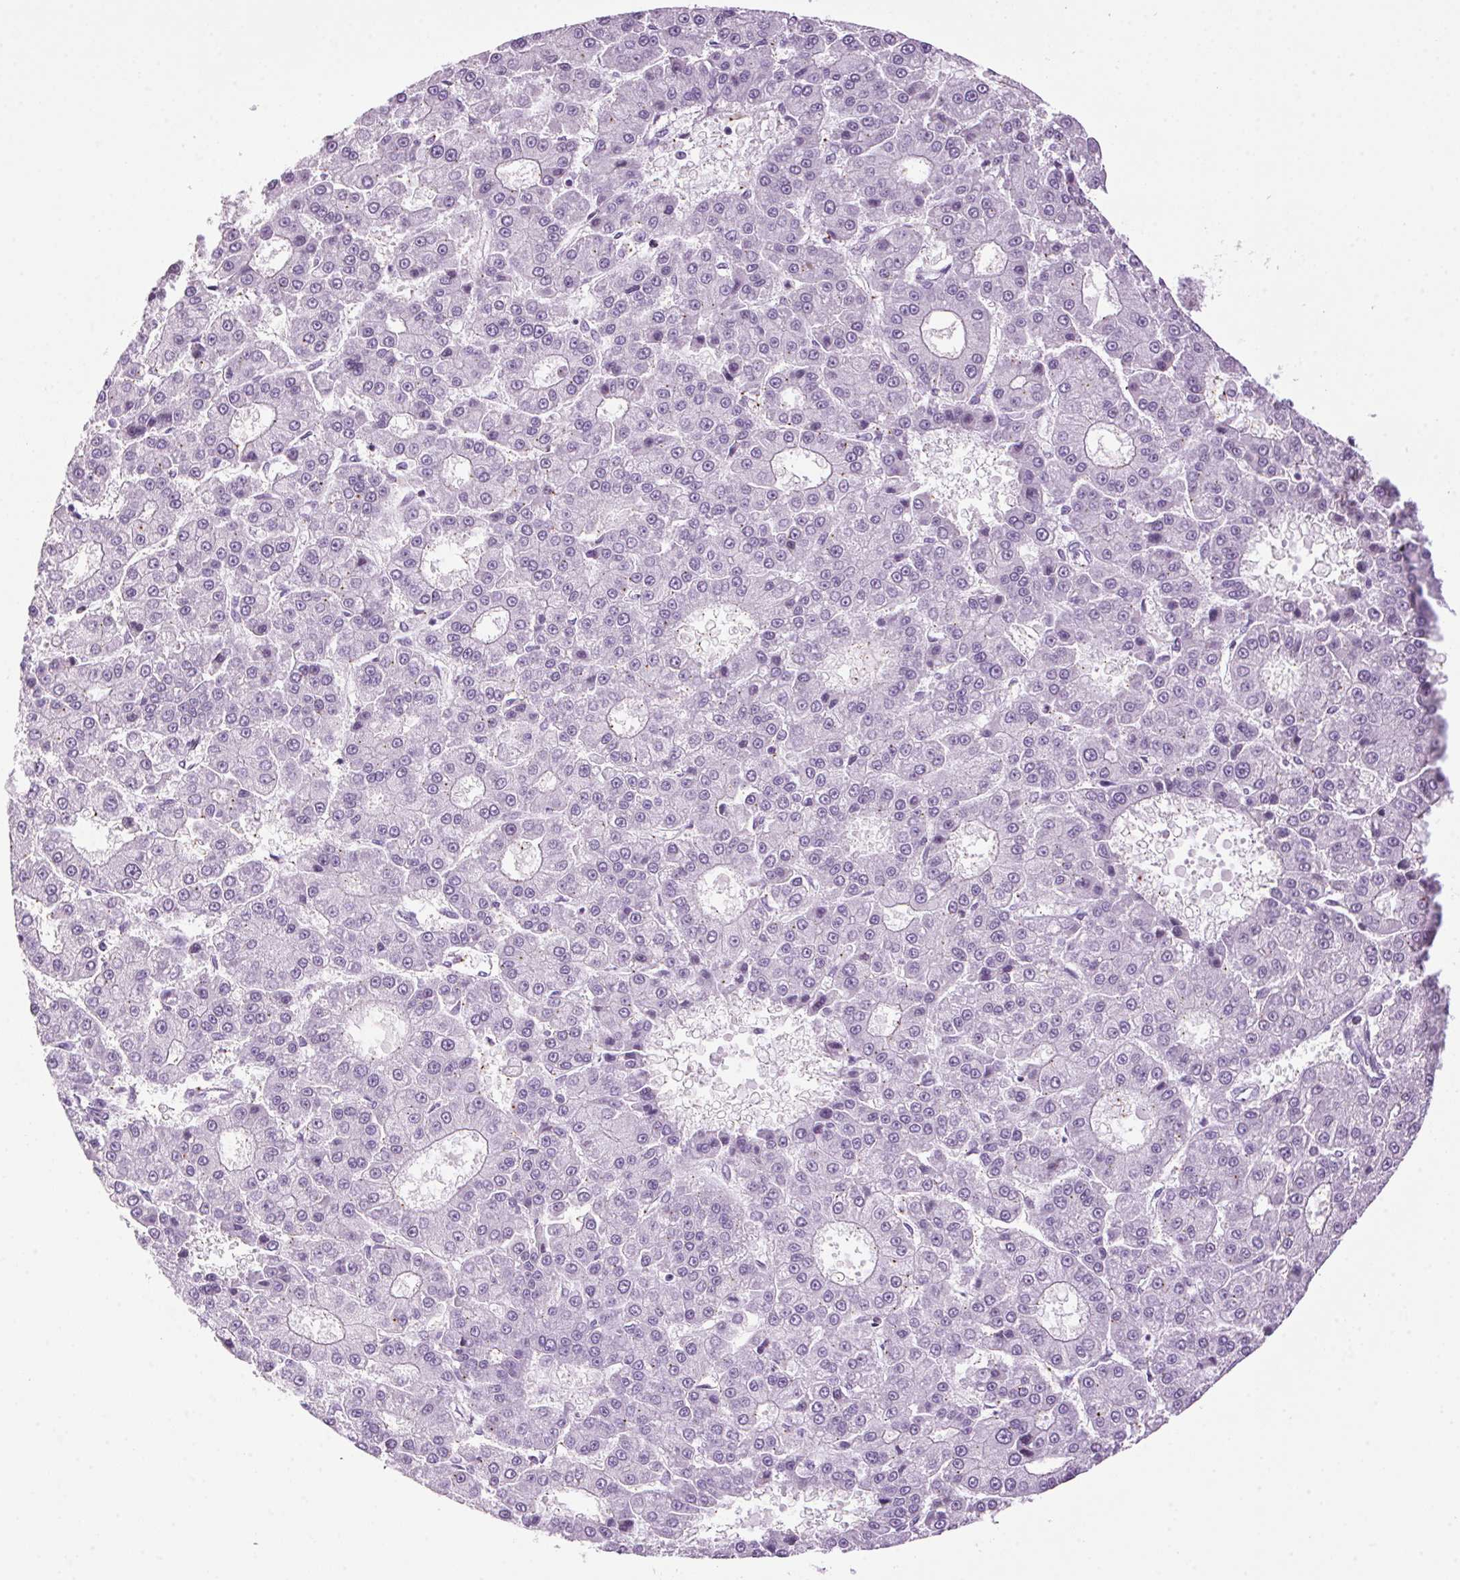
{"staining": {"intensity": "negative", "quantity": "none", "location": "none"}, "tissue": "liver cancer", "cell_type": "Tumor cells", "image_type": "cancer", "snomed": [{"axis": "morphology", "description": "Carcinoma, Hepatocellular, NOS"}, {"axis": "topography", "description": "Liver"}], "caption": "IHC of hepatocellular carcinoma (liver) displays no positivity in tumor cells.", "gene": "TMEM88B", "patient": {"sex": "male", "age": 70}}